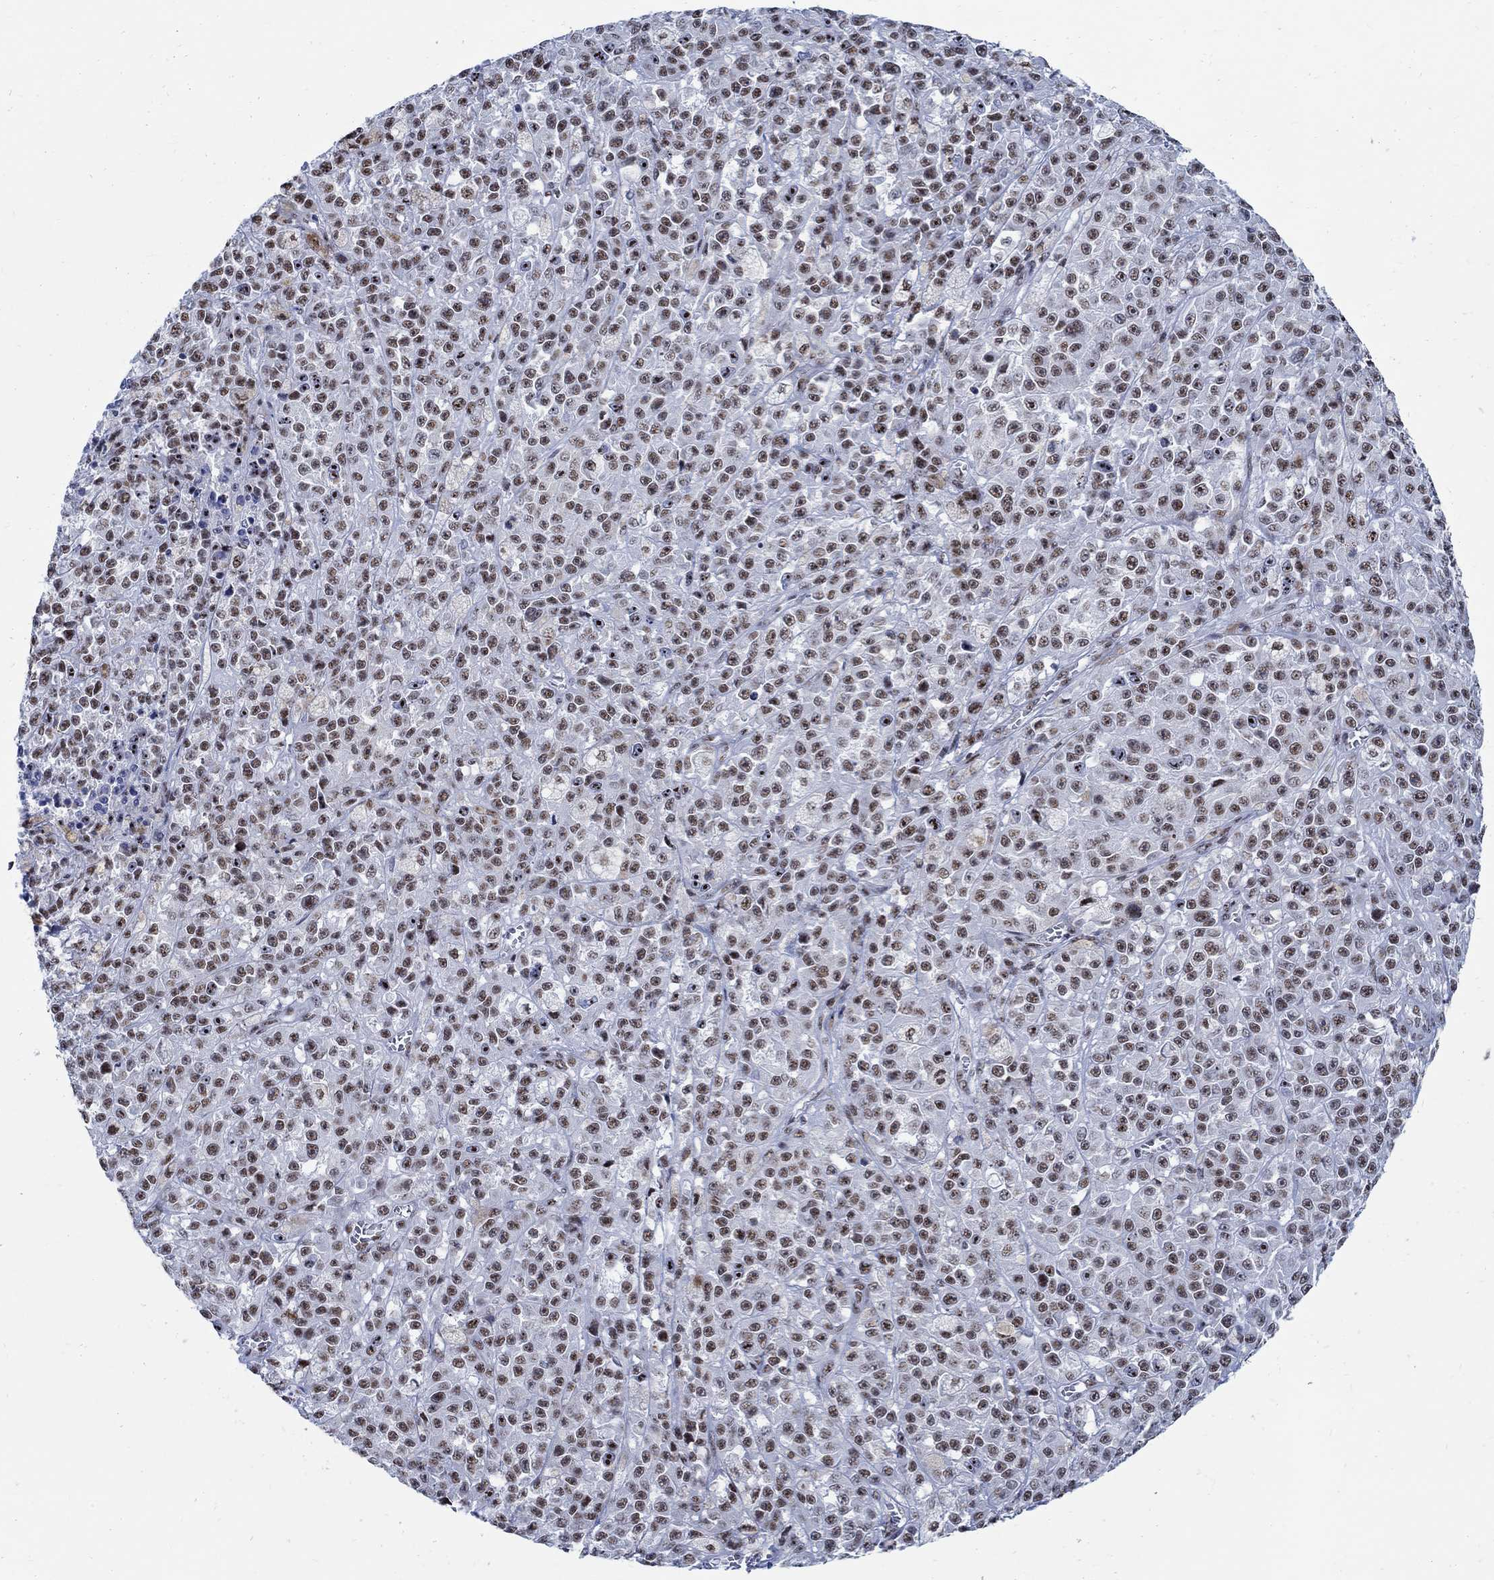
{"staining": {"intensity": "moderate", "quantity": "25%-75%", "location": "nuclear"}, "tissue": "melanoma", "cell_type": "Tumor cells", "image_type": "cancer", "snomed": [{"axis": "morphology", "description": "Malignant melanoma, NOS"}, {"axis": "topography", "description": "Skin"}], "caption": "Immunohistochemical staining of human malignant melanoma exhibits moderate nuclear protein positivity in approximately 25%-75% of tumor cells.", "gene": "DLK1", "patient": {"sex": "female", "age": 58}}